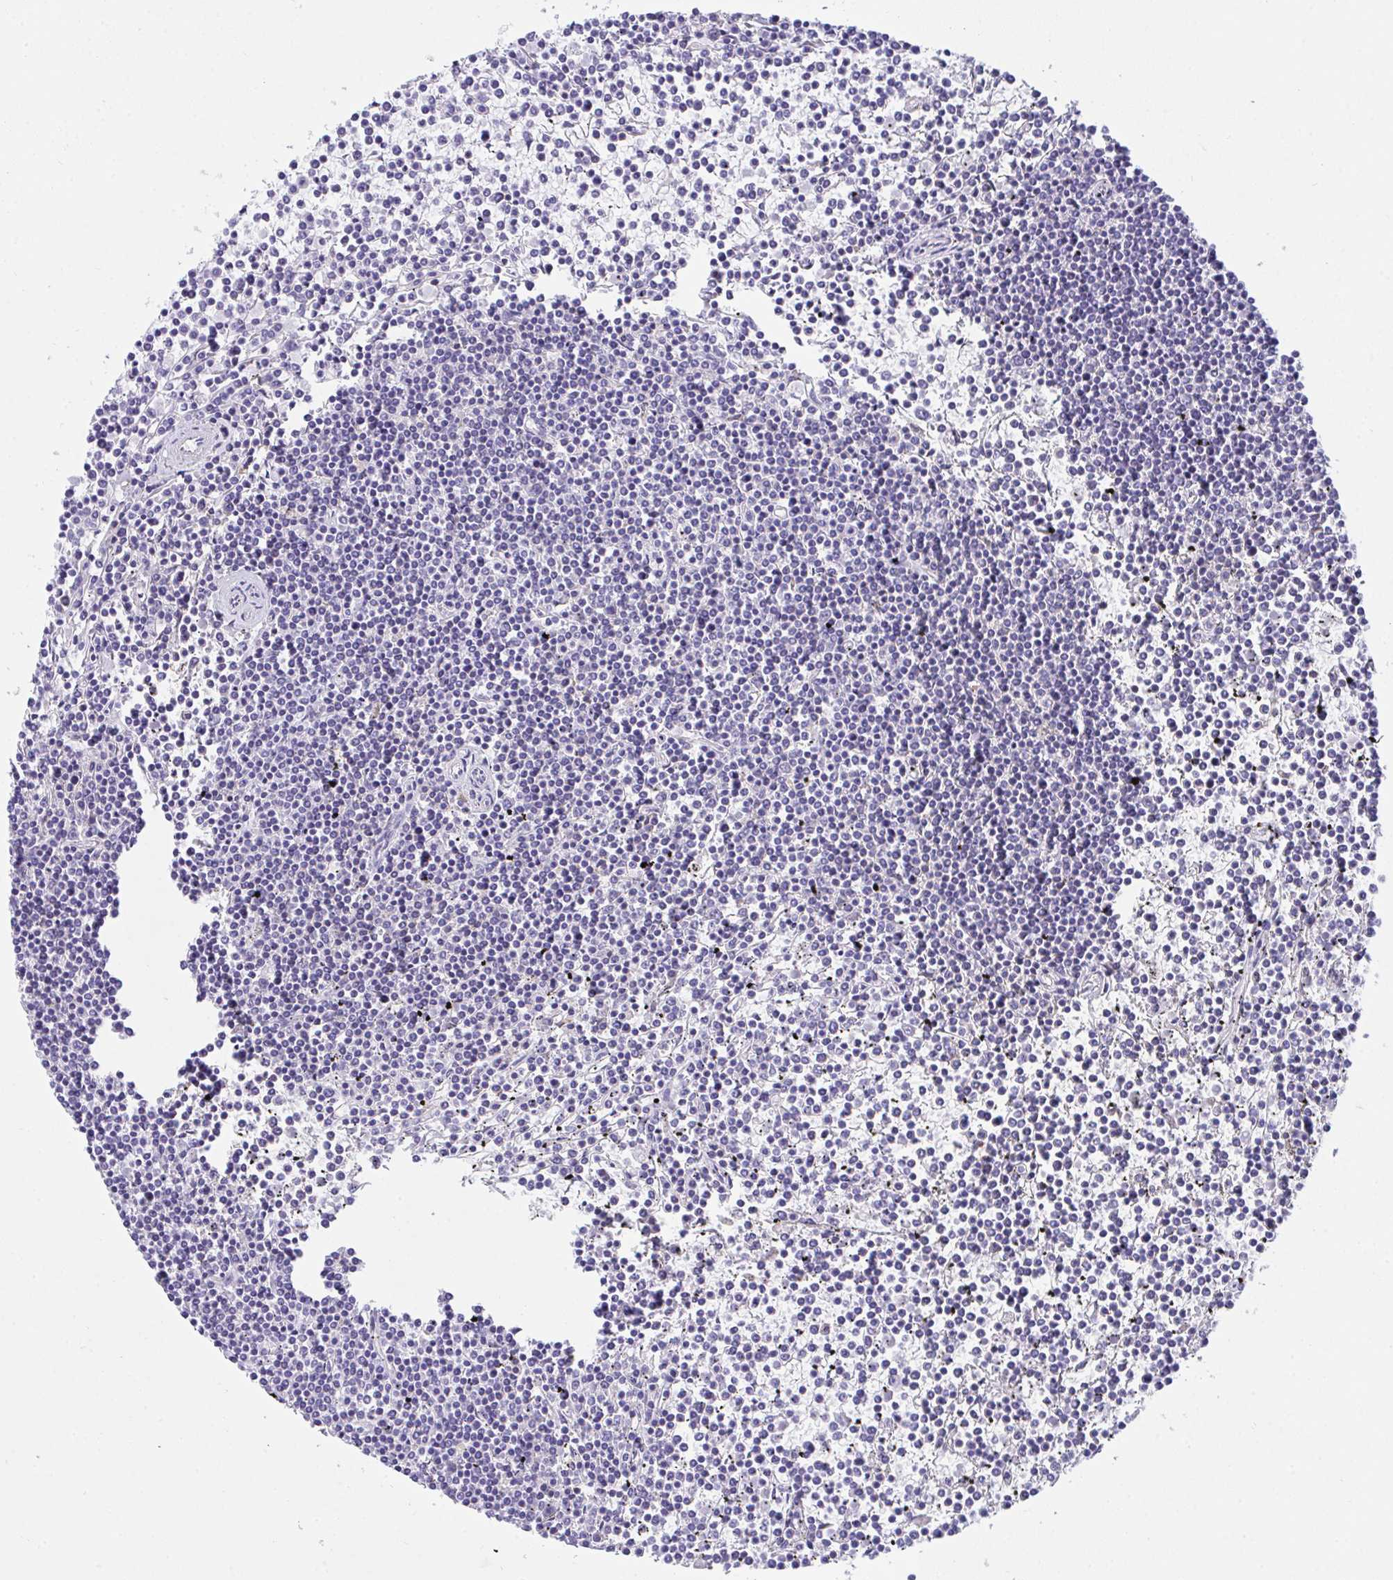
{"staining": {"intensity": "negative", "quantity": "none", "location": "none"}, "tissue": "lymphoma", "cell_type": "Tumor cells", "image_type": "cancer", "snomed": [{"axis": "morphology", "description": "Malignant lymphoma, non-Hodgkin's type, Low grade"}, {"axis": "topography", "description": "Spleen"}], "caption": "This is an immunohistochemistry (IHC) image of lymphoma. There is no staining in tumor cells.", "gene": "MIA3", "patient": {"sex": "female", "age": 19}}